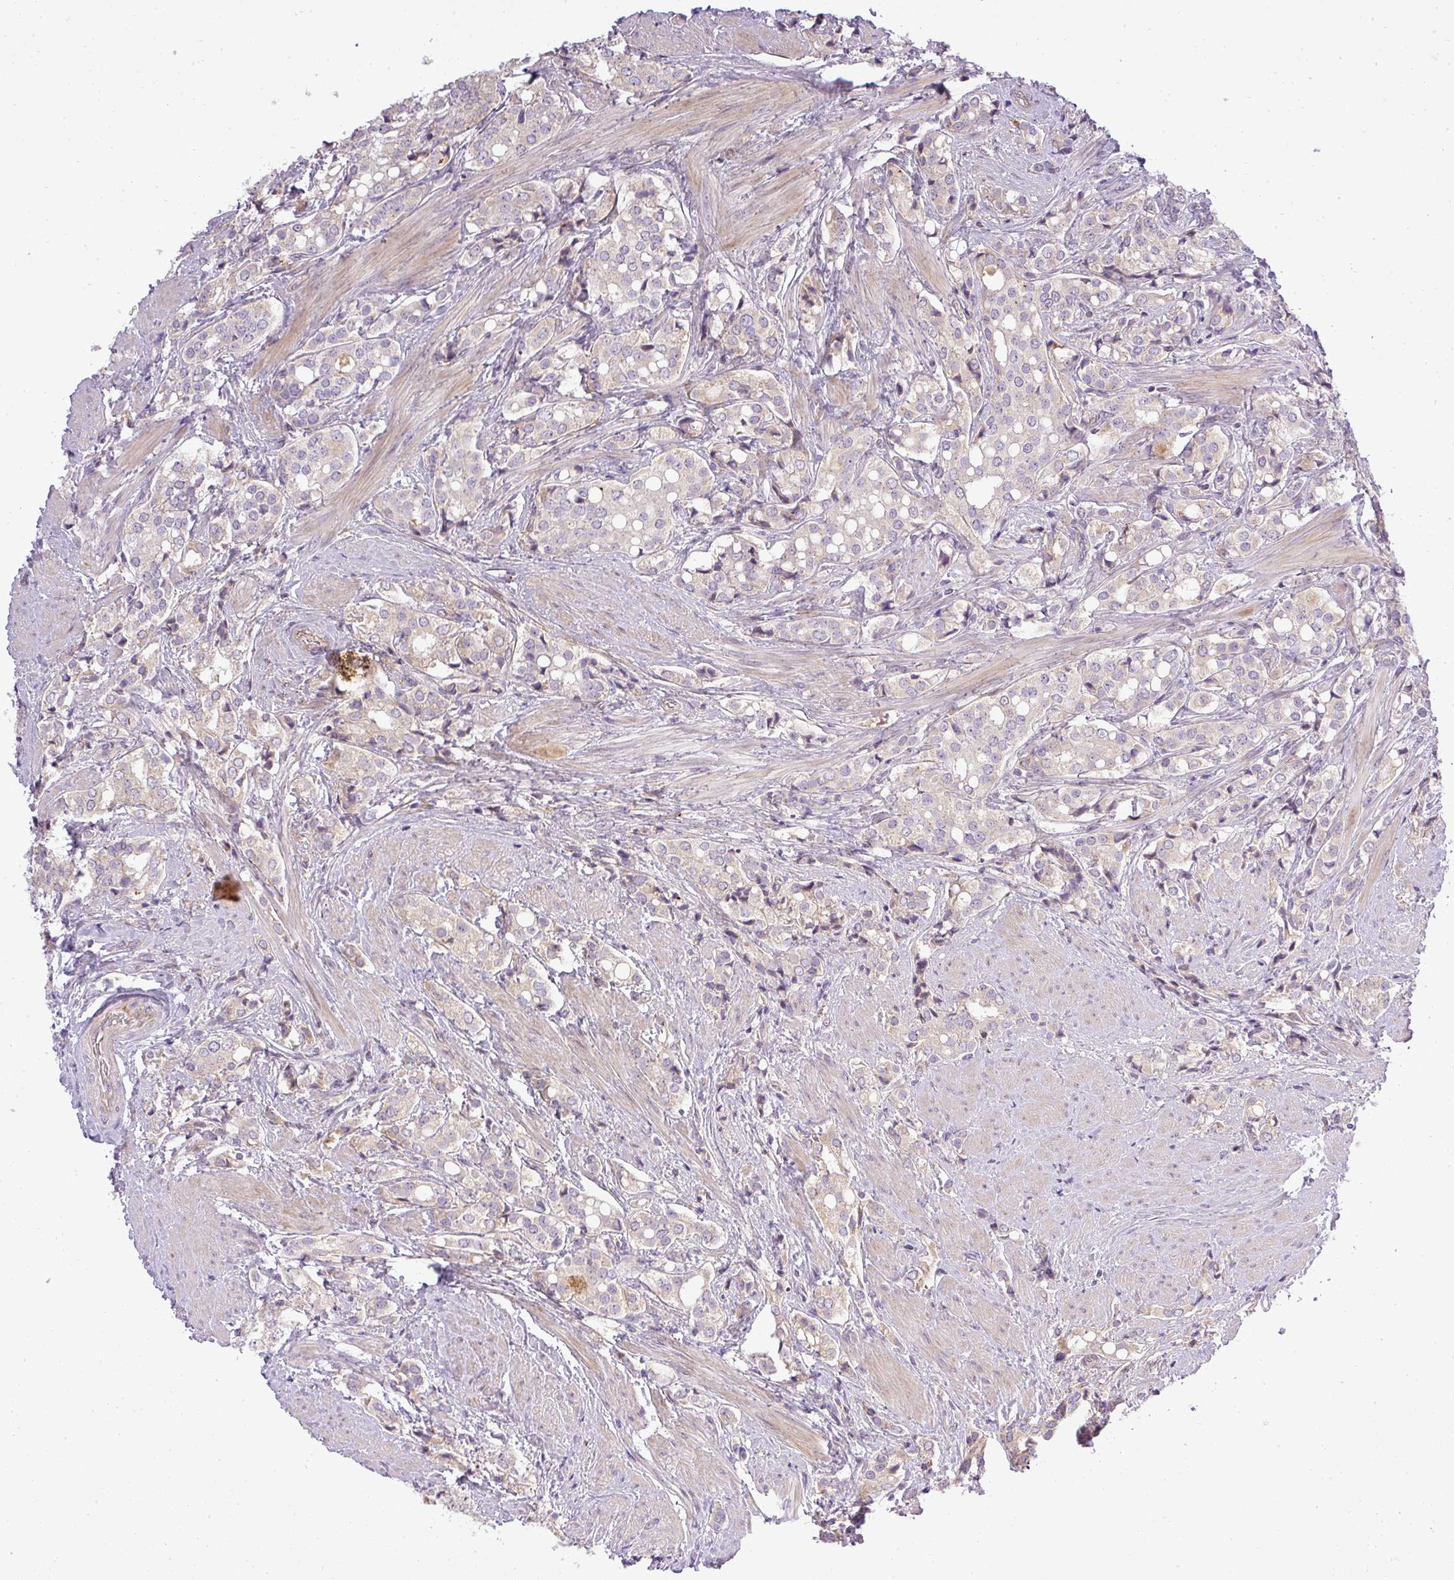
{"staining": {"intensity": "weak", "quantity": "25%-75%", "location": "cytoplasmic/membranous"}, "tissue": "prostate cancer", "cell_type": "Tumor cells", "image_type": "cancer", "snomed": [{"axis": "morphology", "description": "Adenocarcinoma, High grade"}, {"axis": "topography", "description": "Prostate"}], "caption": "Weak cytoplasmic/membranous protein staining is present in approximately 25%-75% of tumor cells in prostate cancer.", "gene": "ZDHHC1", "patient": {"sex": "male", "age": 71}}